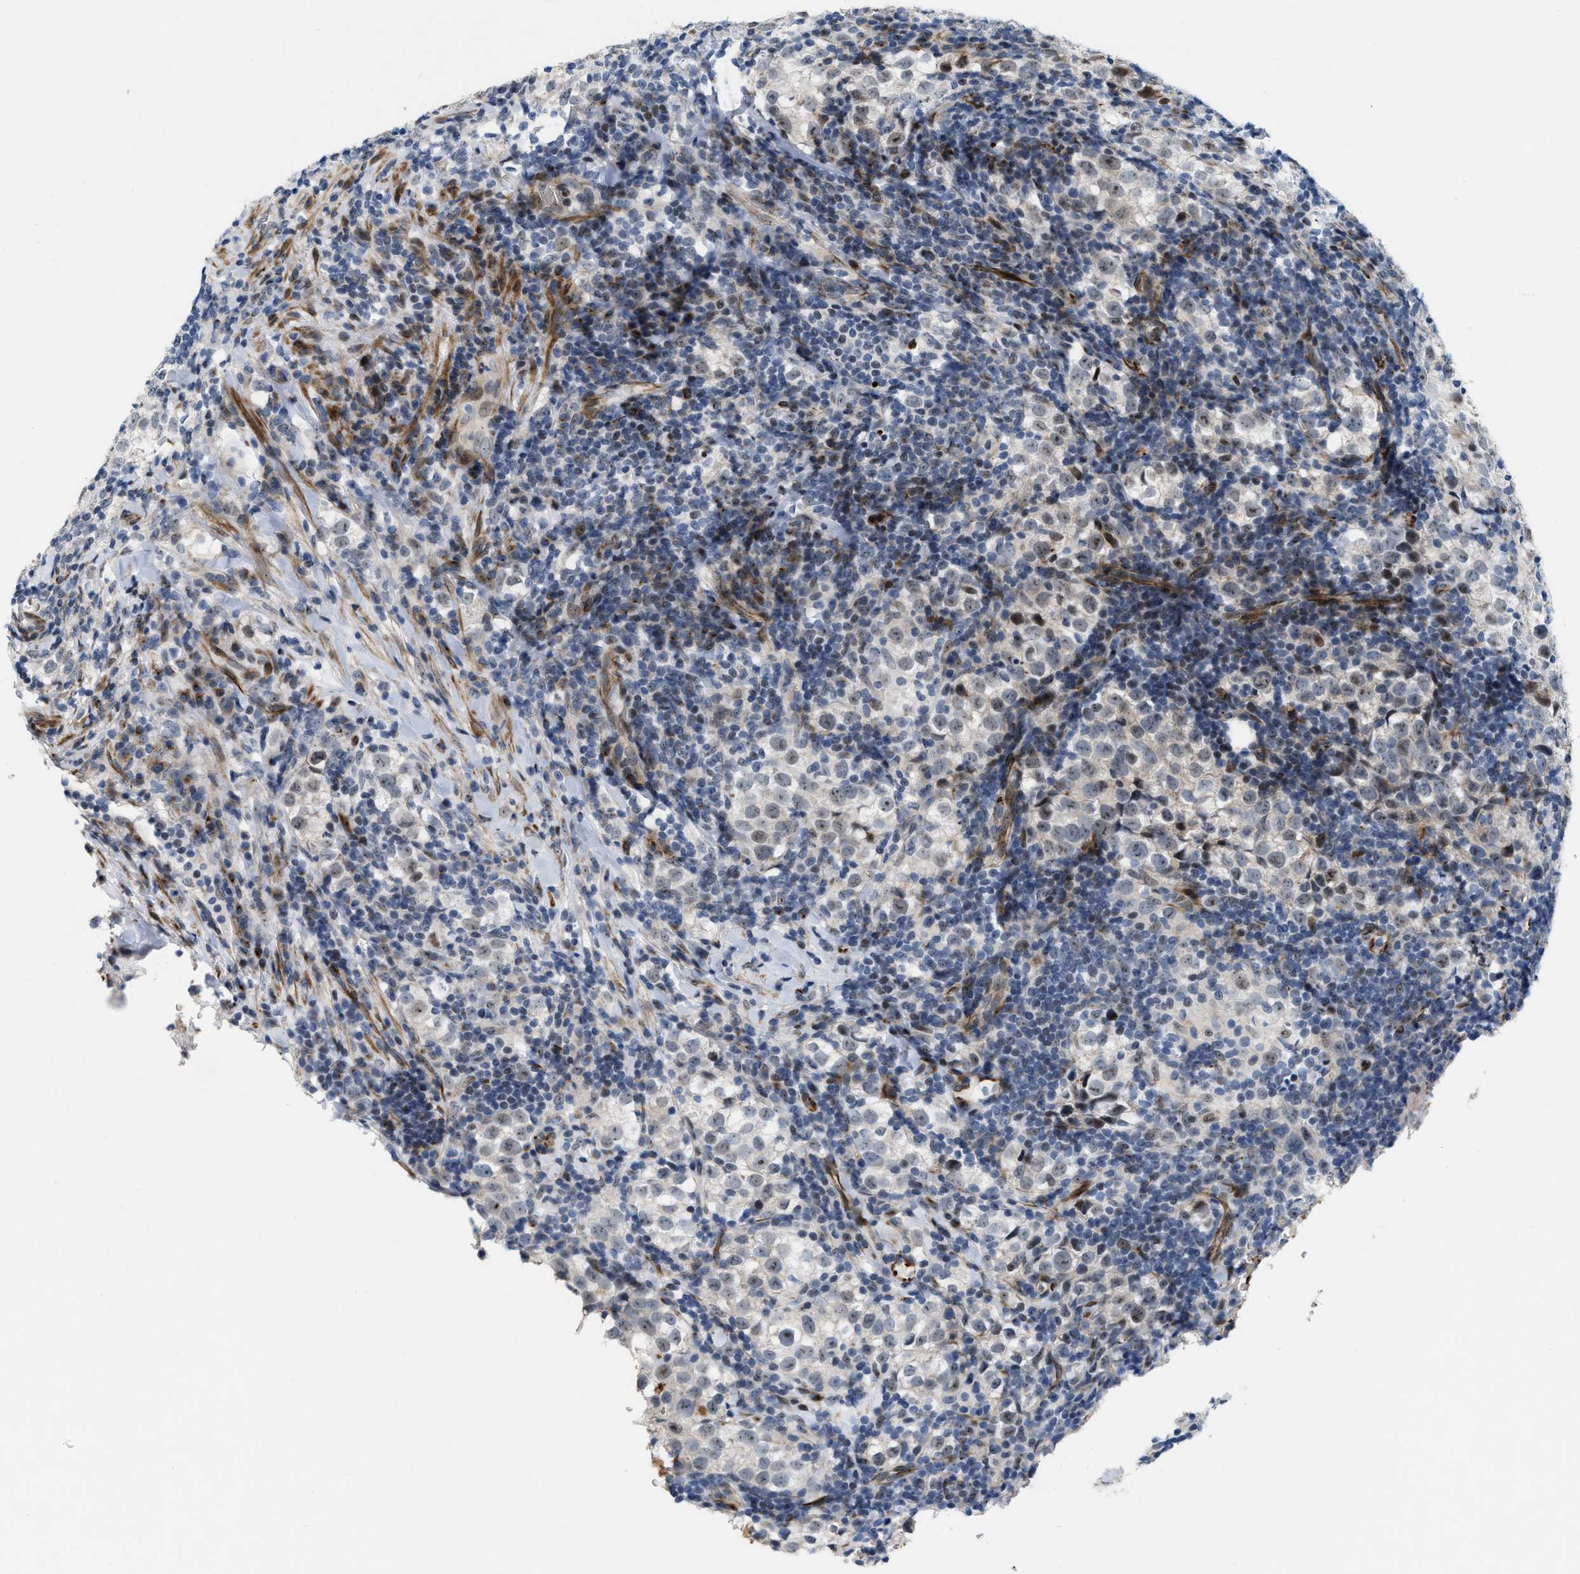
{"staining": {"intensity": "weak", "quantity": "25%-75%", "location": "nuclear"}, "tissue": "testis cancer", "cell_type": "Tumor cells", "image_type": "cancer", "snomed": [{"axis": "morphology", "description": "Seminoma, NOS"}, {"axis": "morphology", "description": "Carcinoma, Embryonal, NOS"}, {"axis": "topography", "description": "Testis"}], "caption": "Seminoma (testis) stained for a protein displays weak nuclear positivity in tumor cells.", "gene": "POLR1F", "patient": {"sex": "male", "age": 36}}